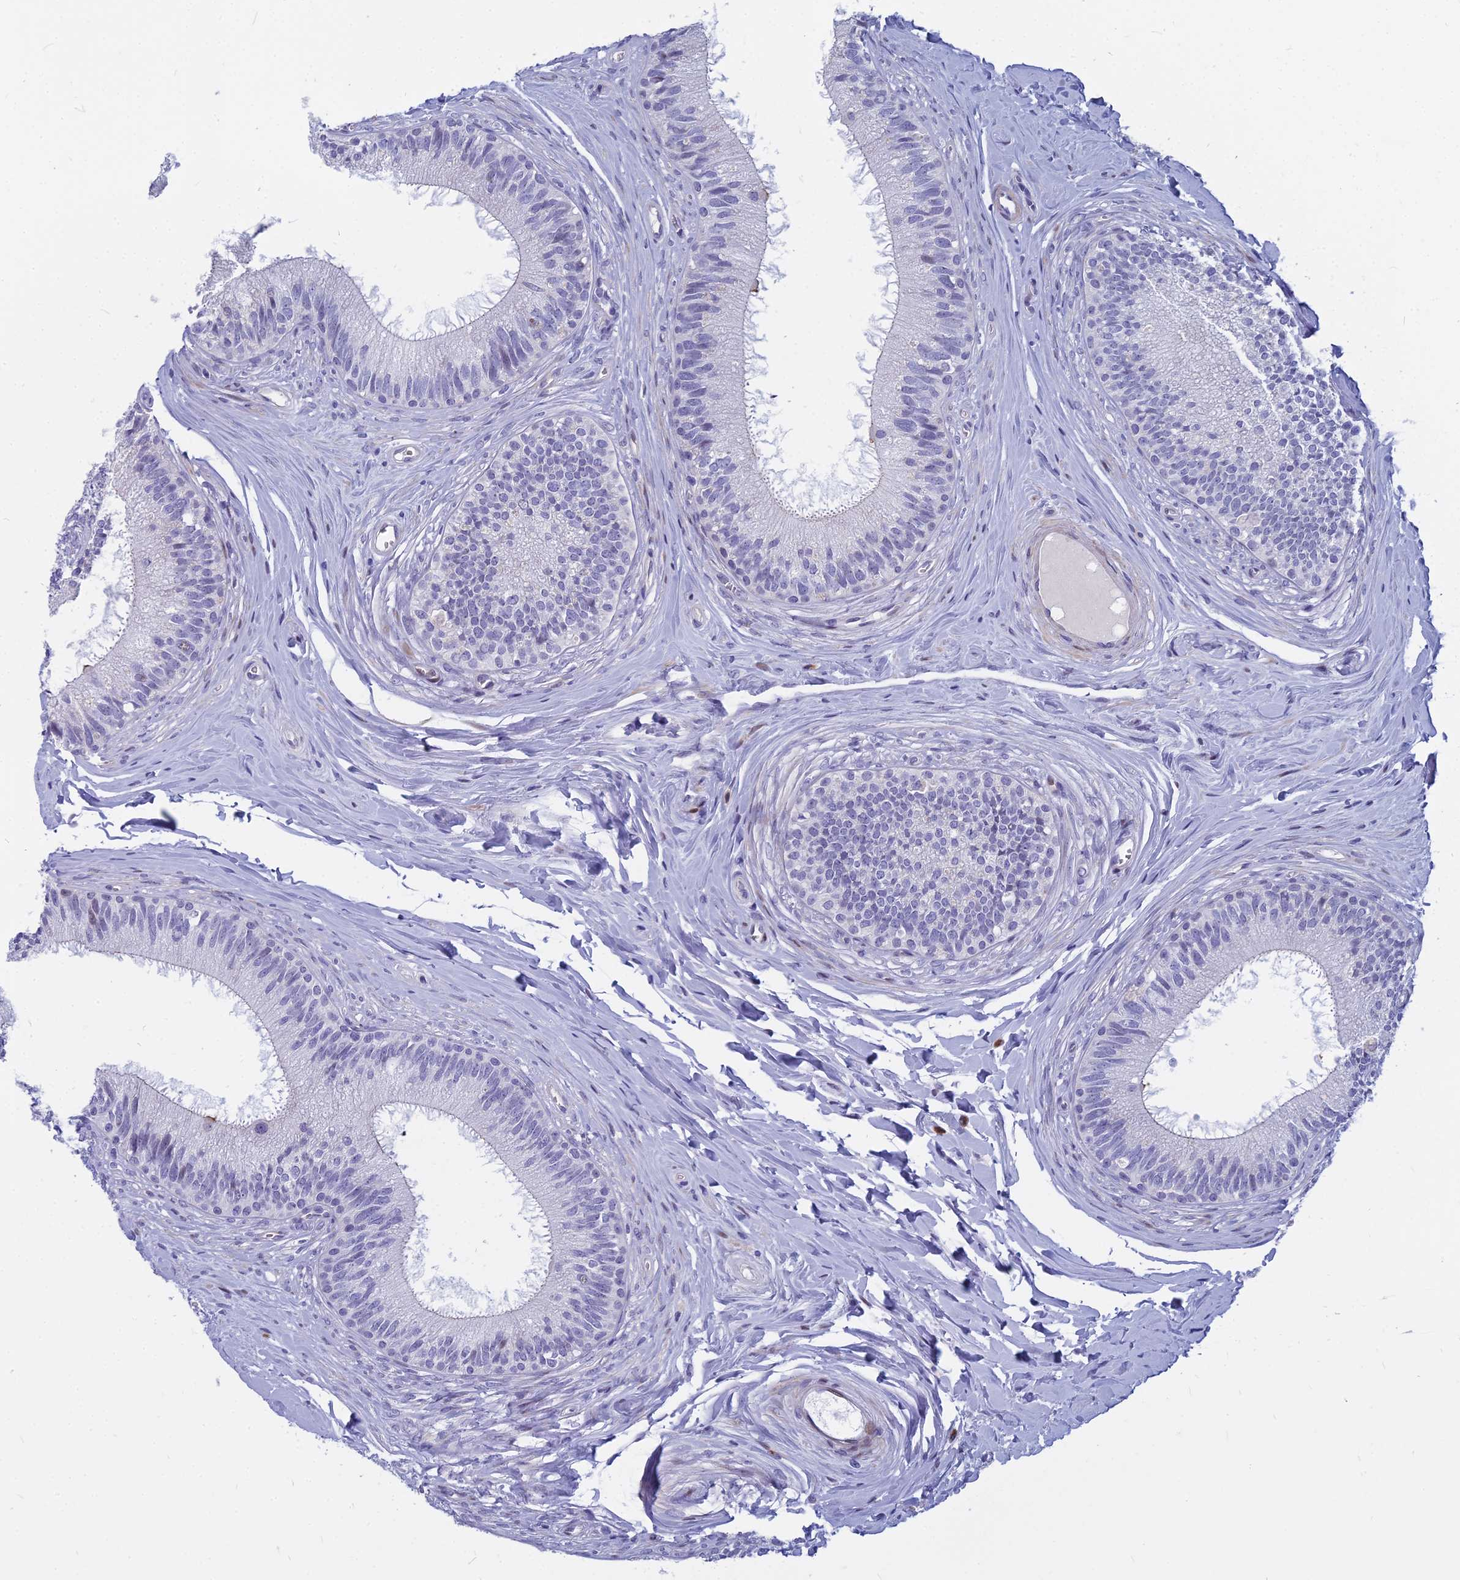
{"staining": {"intensity": "negative", "quantity": "none", "location": "none"}, "tissue": "epididymis", "cell_type": "Glandular cells", "image_type": "normal", "snomed": [{"axis": "morphology", "description": "Normal tissue, NOS"}, {"axis": "topography", "description": "Epididymis"}], "caption": "This is a micrograph of IHC staining of benign epididymis, which shows no expression in glandular cells. The staining was performed using DAB (3,3'-diaminobenzidine) to visualize the protein expression in brown, while the nuclei were stained in blue with hematoxylin (Magnification: 20x).", "gene": "MYBPC2", "patient": {"sex": "male", "age": 33}}